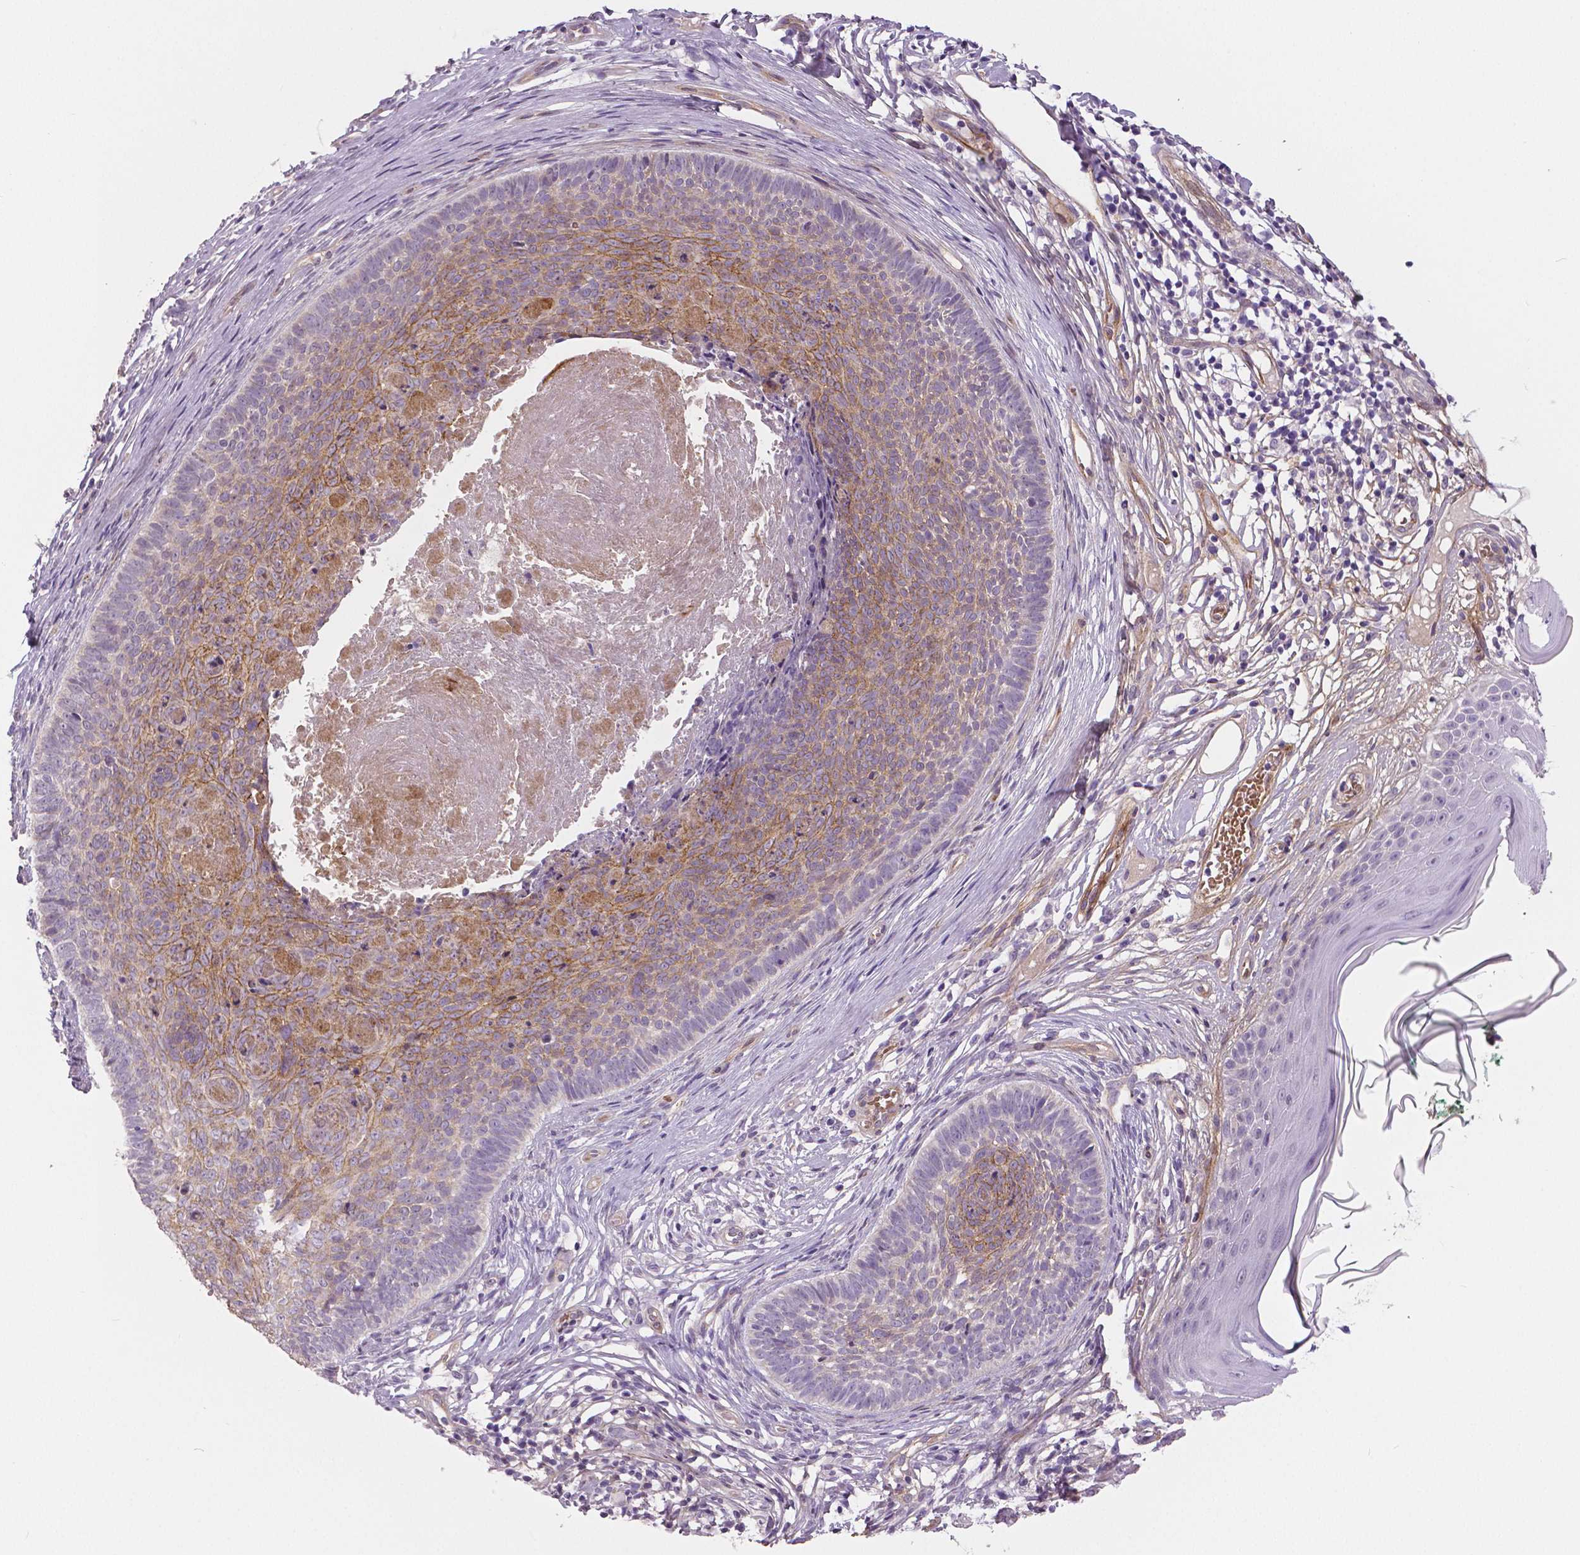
{"staining": {"intensity": "moderate", "quantity": "25%-75%", "location": "cytoplasmic/membranous"}, "tissue": "skin cancer", "cell_type": "Tumor cells", "image_type": "cancer", "snomed": [{"axis": "morphology", "description": "Basal cell carcinoma"}, {"axis": "topography", "description": "Skin"}], "caption": "Immunohistochemistry of human skin cancer (basal cell carcinoma) shows medium levels of moderate cytoplasmic/membranous staining in approximately 25%-75% of tumor cells. (Stains: DAB (3,3'-diaminobenzidine) in brown, nuclei in blue, Microscopy: brightfield microscopy at high magnification).", "gene": "FLT1", "patient": {"sex": "male", "age": 85}}